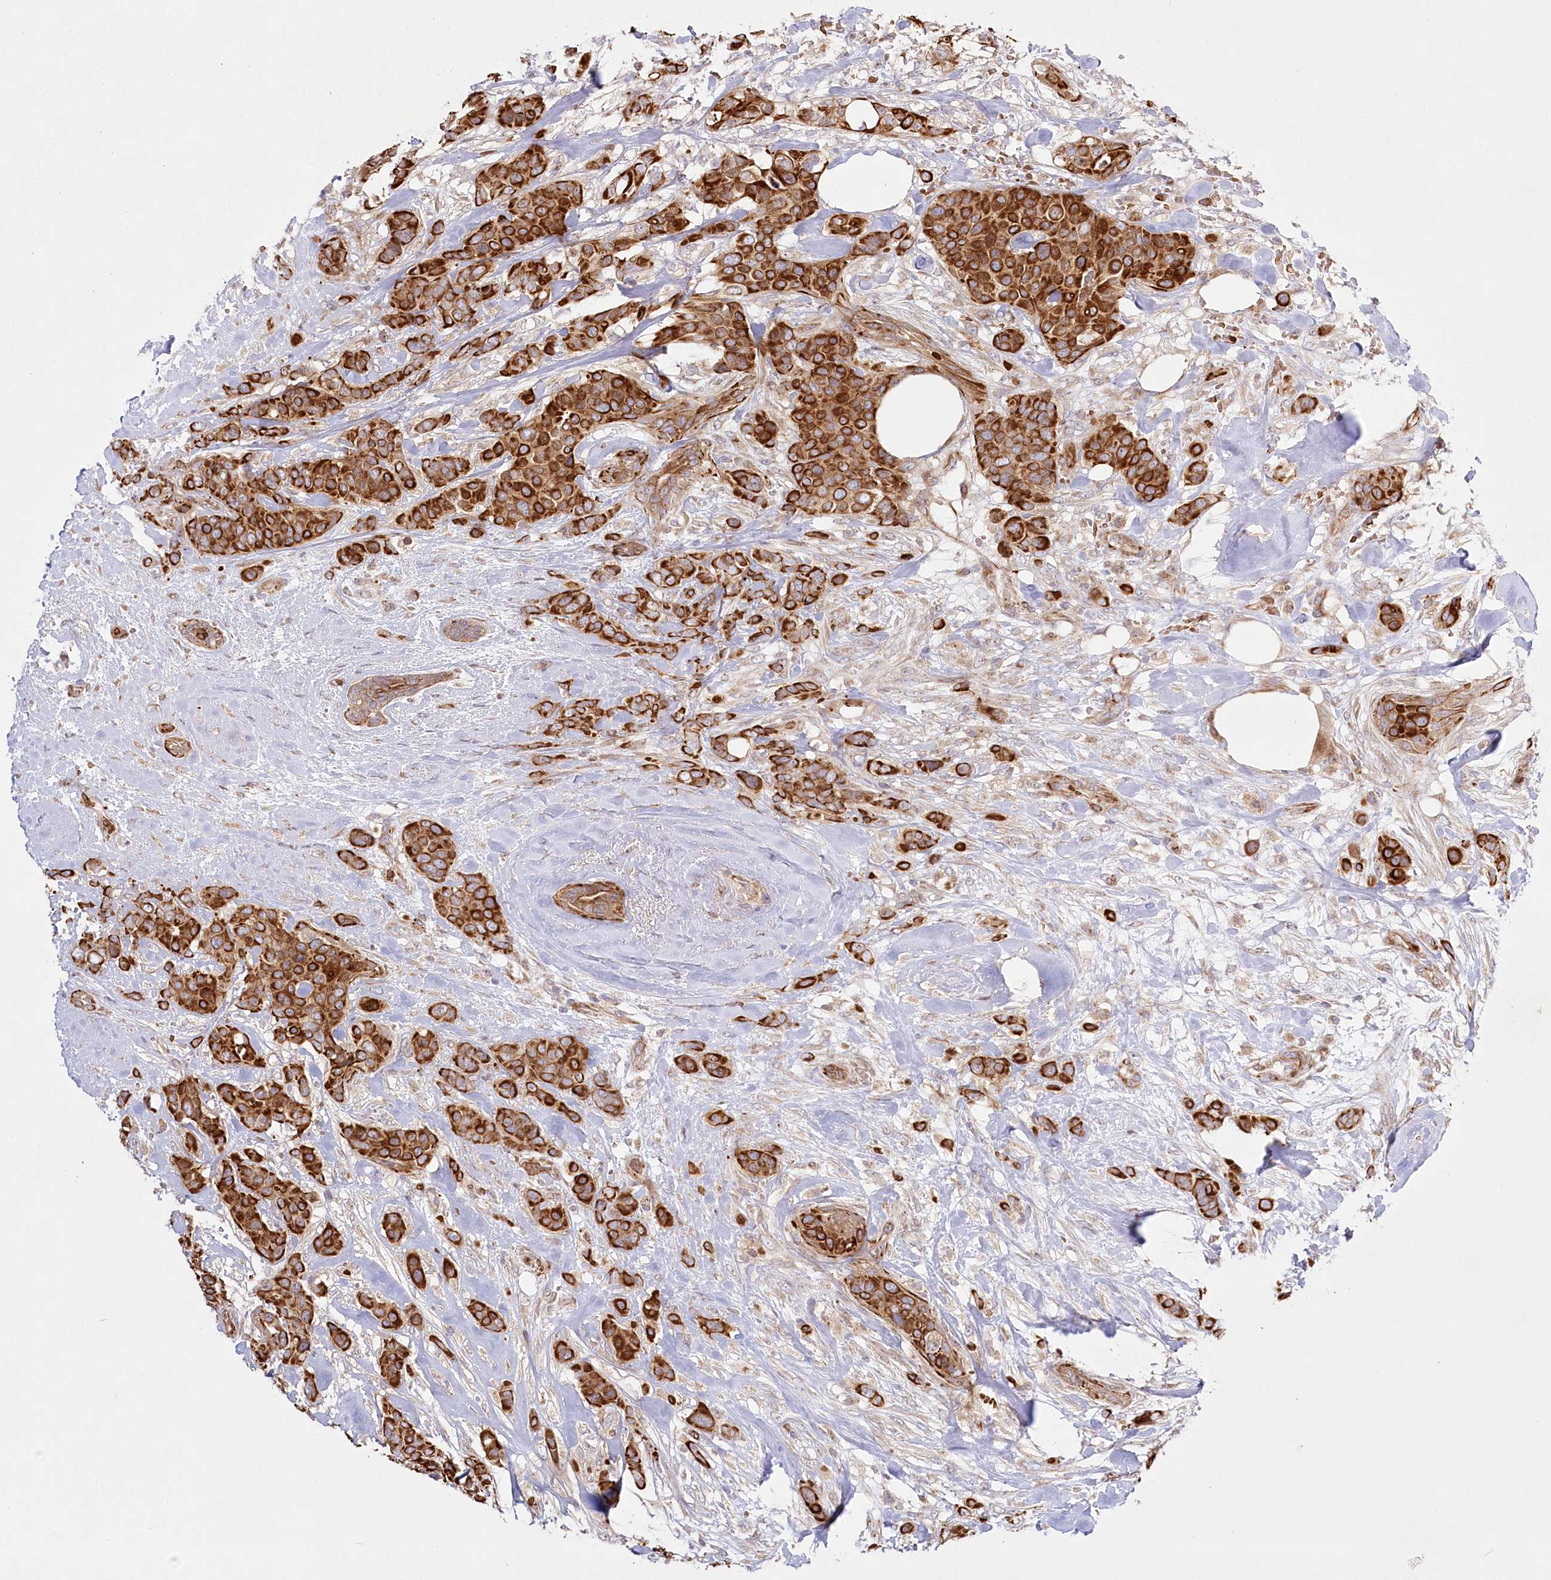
{"staining": {"intensity": "strong", "quantity": ">75%", "location": "cytoplasmic/membranous"}, "tissue": "breast cancer", "cell_type": "Tumor cells", "image_type": "cancer", "snomed": [{"axis": "morphology", "description": "Lobular carcinoma"}, {"axis": "topography", "description": "Breast"}], "caption": "Immunohistochemistry (IHC) staining of lobular carcinoma (breast), which demonstrates high levels of strong cytoplasmic/membranous positivity in about >75% of tumor cells indicating strong cytoplasmic/membranous protein expression. The staining was performed using DAB (3,3'-diaminobenzidine) (brown) for protein detection and nuclei were counterstained in hematoxylin (blue).", "gene": "COMMD3", "patient": {"sex": "female", "age": 51}}